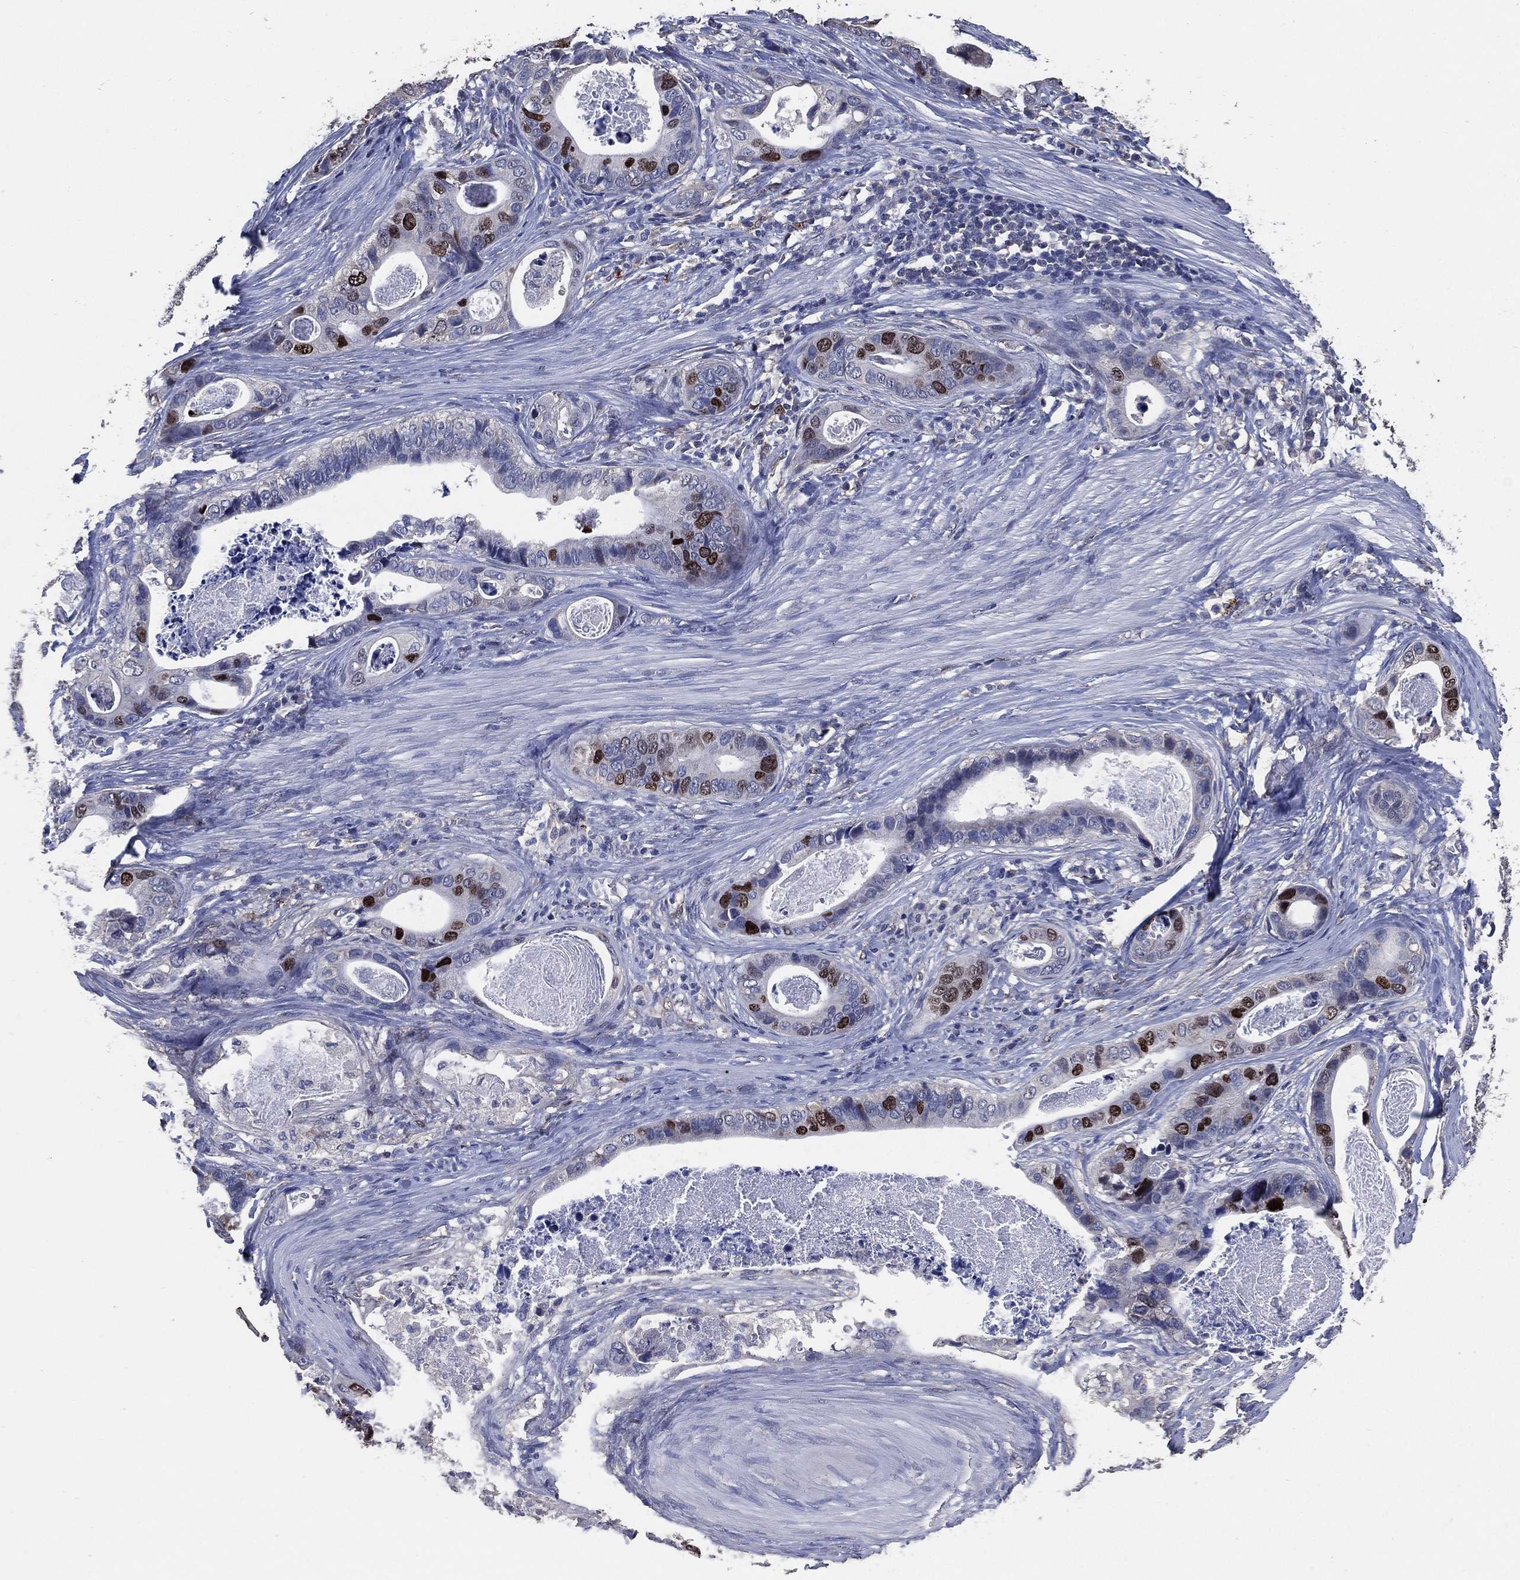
{"staining": {"intensity": "strong", "quantity": "<25%", "location": "nuclear"}, "tissue": "stomach cancer", "cell_type": "Tumor cells", "image_type": "cancer", "snomed": [{"axis": "morphology", "description": "Adenocarcinoma, NOS"}, {"axis": "topography", "description": "Stomach"}], "caption": "Tumor cells show medium levels of strong nuclear positivity in about <25% of cells in human adenocarcinoma (stomach).", "gene": "KLK5", "patient": {"sex": "male", "age": 84}}